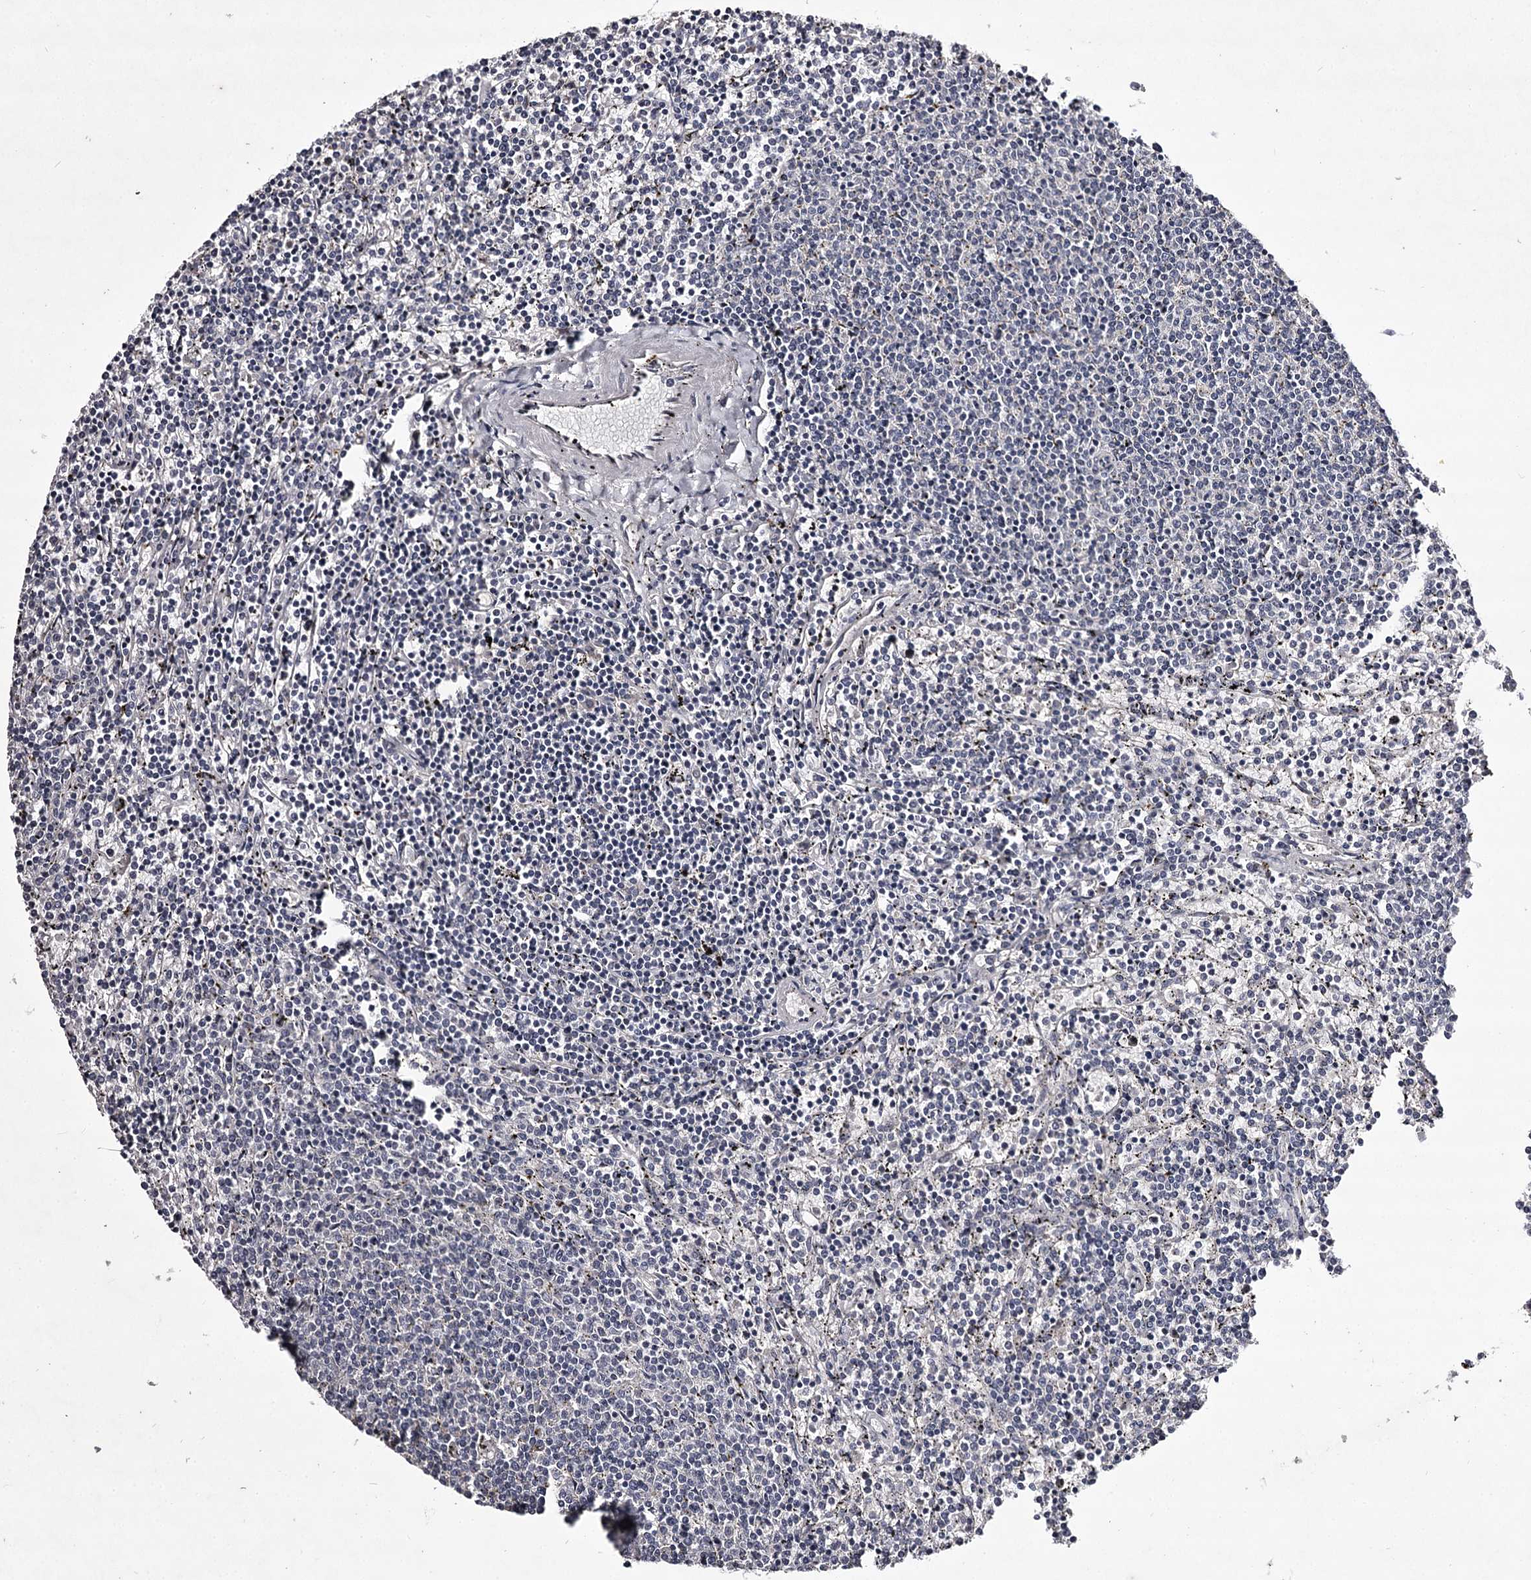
{"staining": {"intensity": "negative", "quantity": "none", "location": "none"}, "tissue": "lymphoma", "cell_type": "Tumor cells", "image_type": "cancer", "snomed": [{"axis": "morphology", "description": "Malignant lymphoma, non-Hodgkin's type, Low grade"}, {"axis": "topography", "description": "Spleen"}], "caption": "This is an immunohistochemistry (IHC) histopathology image of lymphoma. There is no expression in tumor cells.", "gene": "PRM2", "patient": {"sex": "female", "age": 50}}